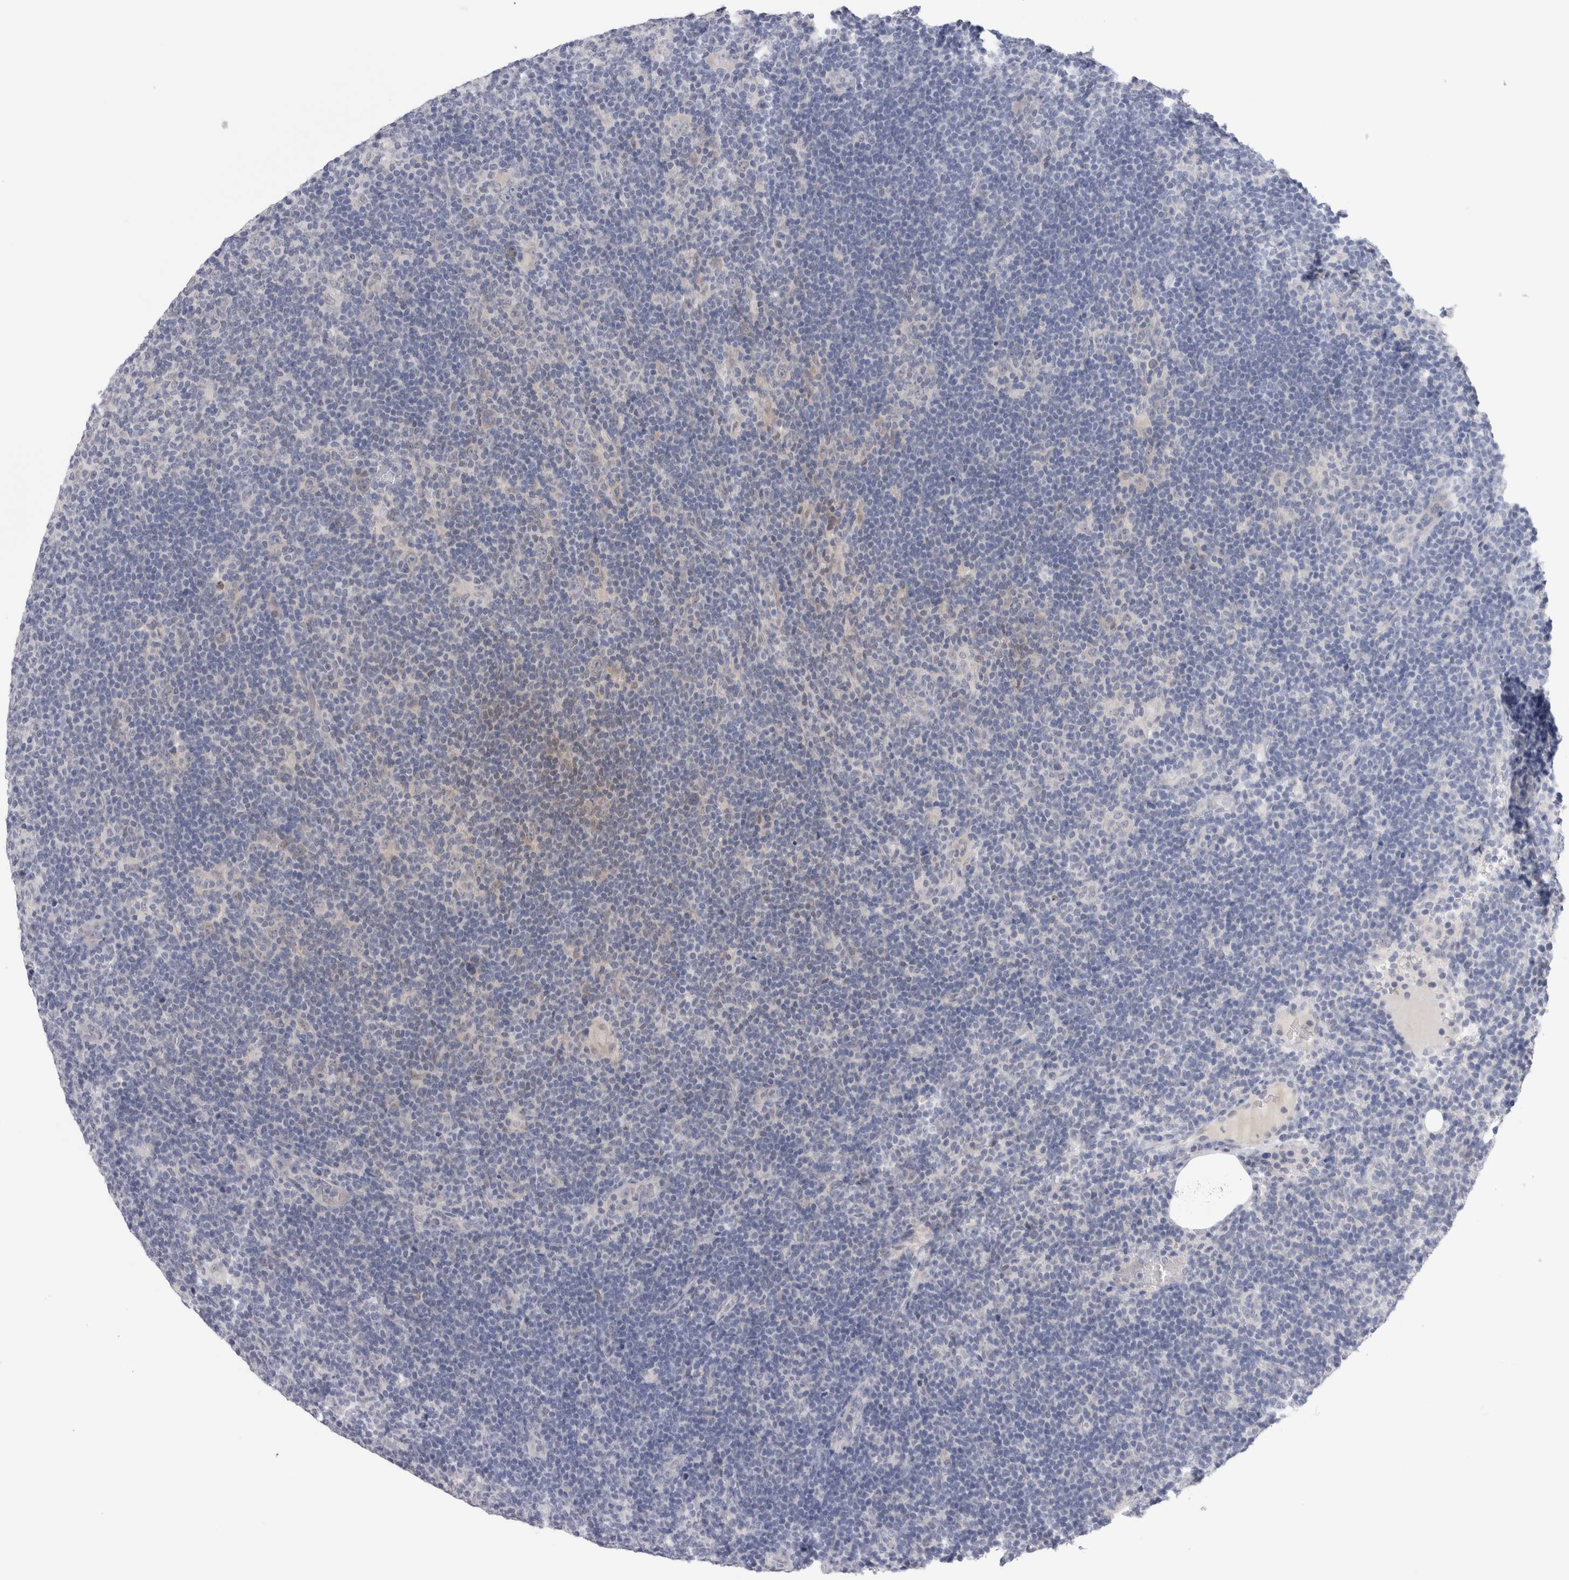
{"staining": {"intensity": "negative", "quantity": "none", "location": "none"}, "tissue": "lymphoma", "cell_type": "Tumor cells", "image_type": "cancer", "snomed": [{"axis": "morphology", "description": "Hodgkin's disease, NOS"}, {"axis": "topography", "description": "Lymph node"}], "caption": "IHC histopathology image of neoplastic tissue: lymphoma stained with DAB (3,3'-diaminobenzidine) displays no significant protein positivity in tumor cells.", "gene": "CRYBG1", "patient": {"sex": "female", "age": 57}}